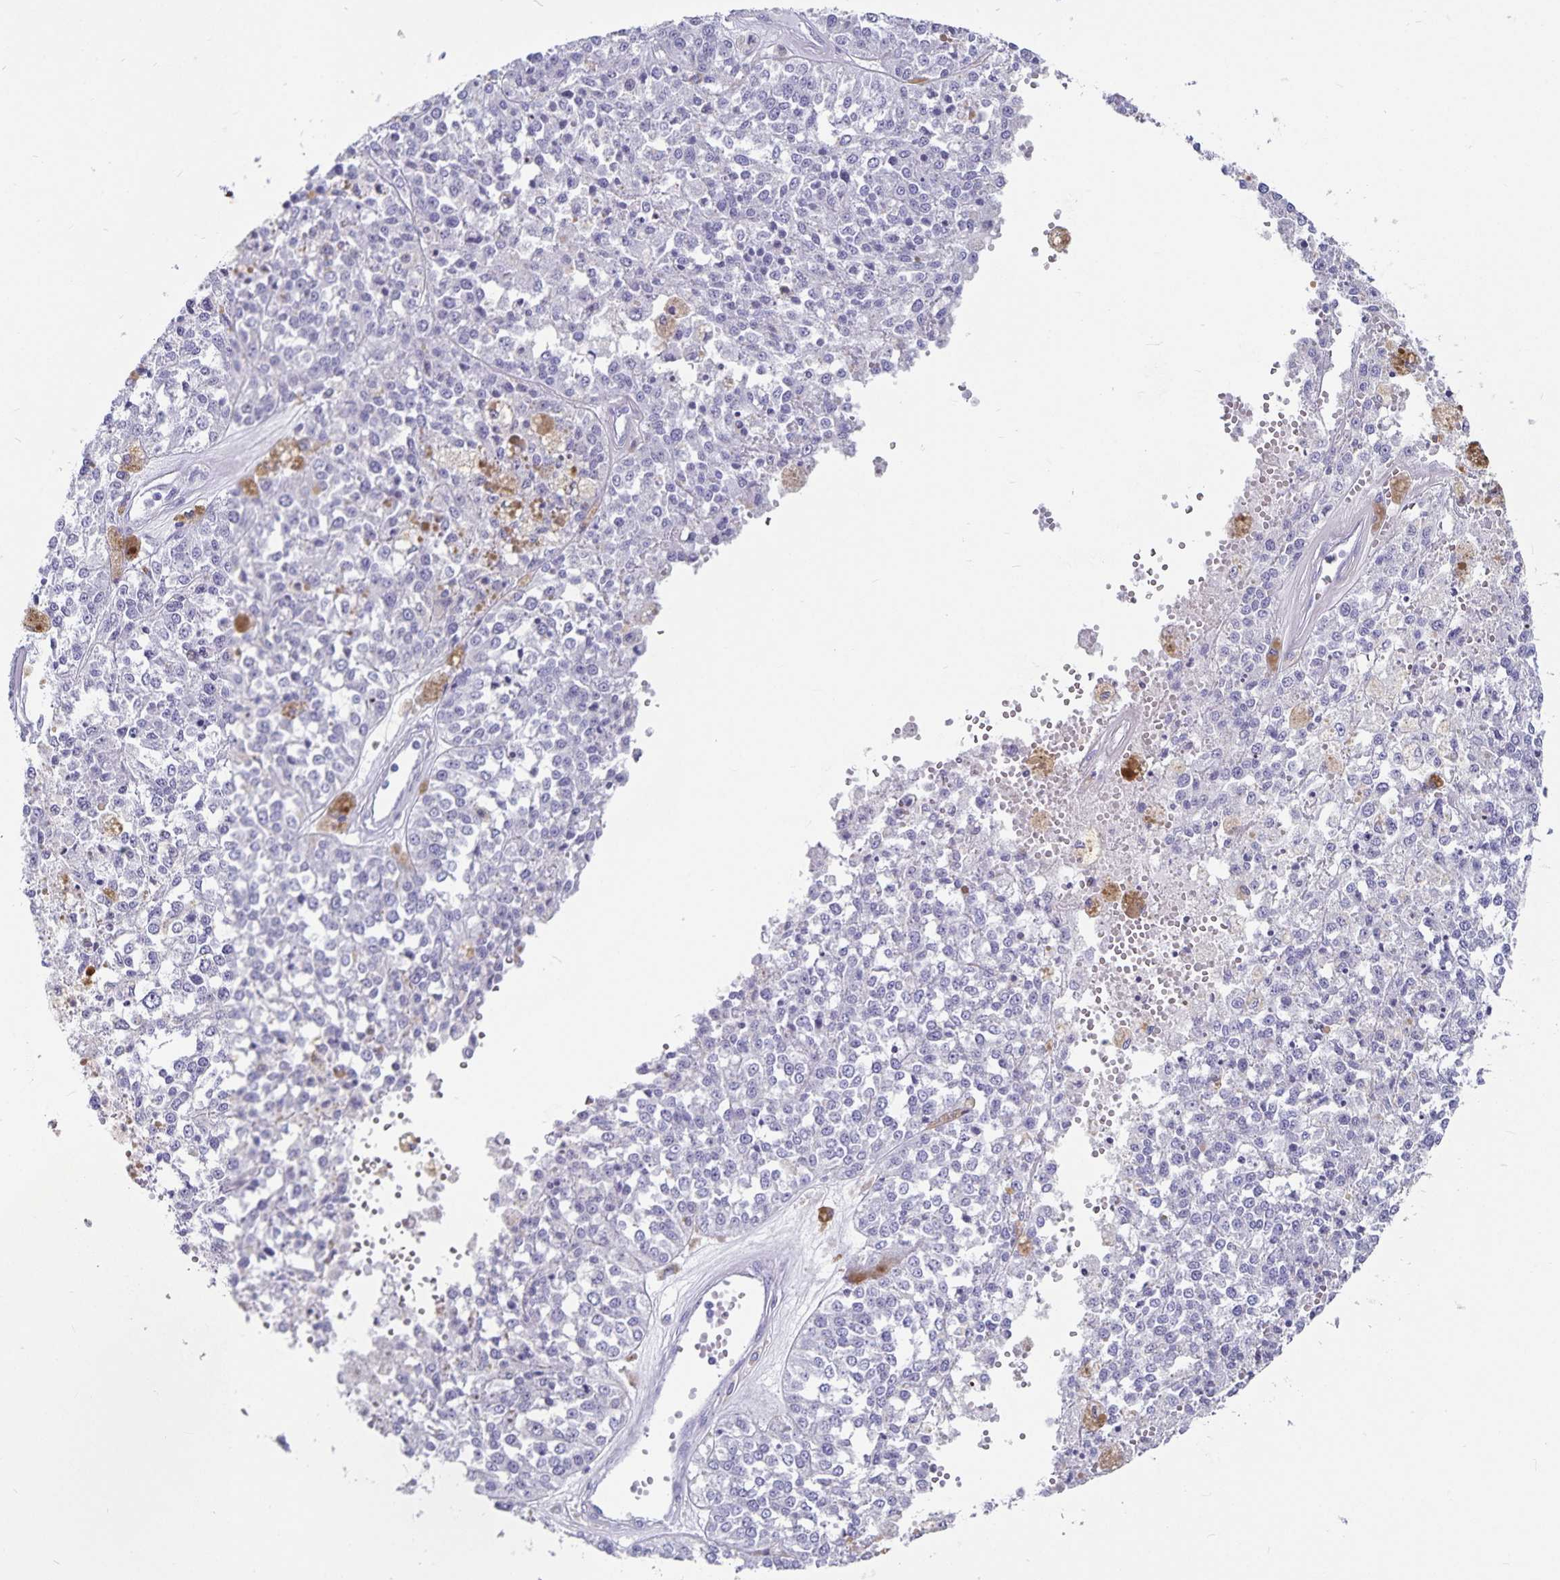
{"staining": {"intensity": "negative", "quantity": "none", "location": "none"}, "tissue": "melanoma", "cell_type": "Tumor cells", "image_type": "cancer", "snomed": [{"axis": "morphology", "description": "Malignant melanoma, Metastatic site"}, {"axis": "topography", "description": "Lymph node"}], "caption": "This image is of melanoma stained with immunohistochemistry to label a protein in brown with the nuclei are counter-stained blue. There is no positivity in tumor cells.", "gene": "PLAC1", "patient": {"sex": "female", "age": 64}}